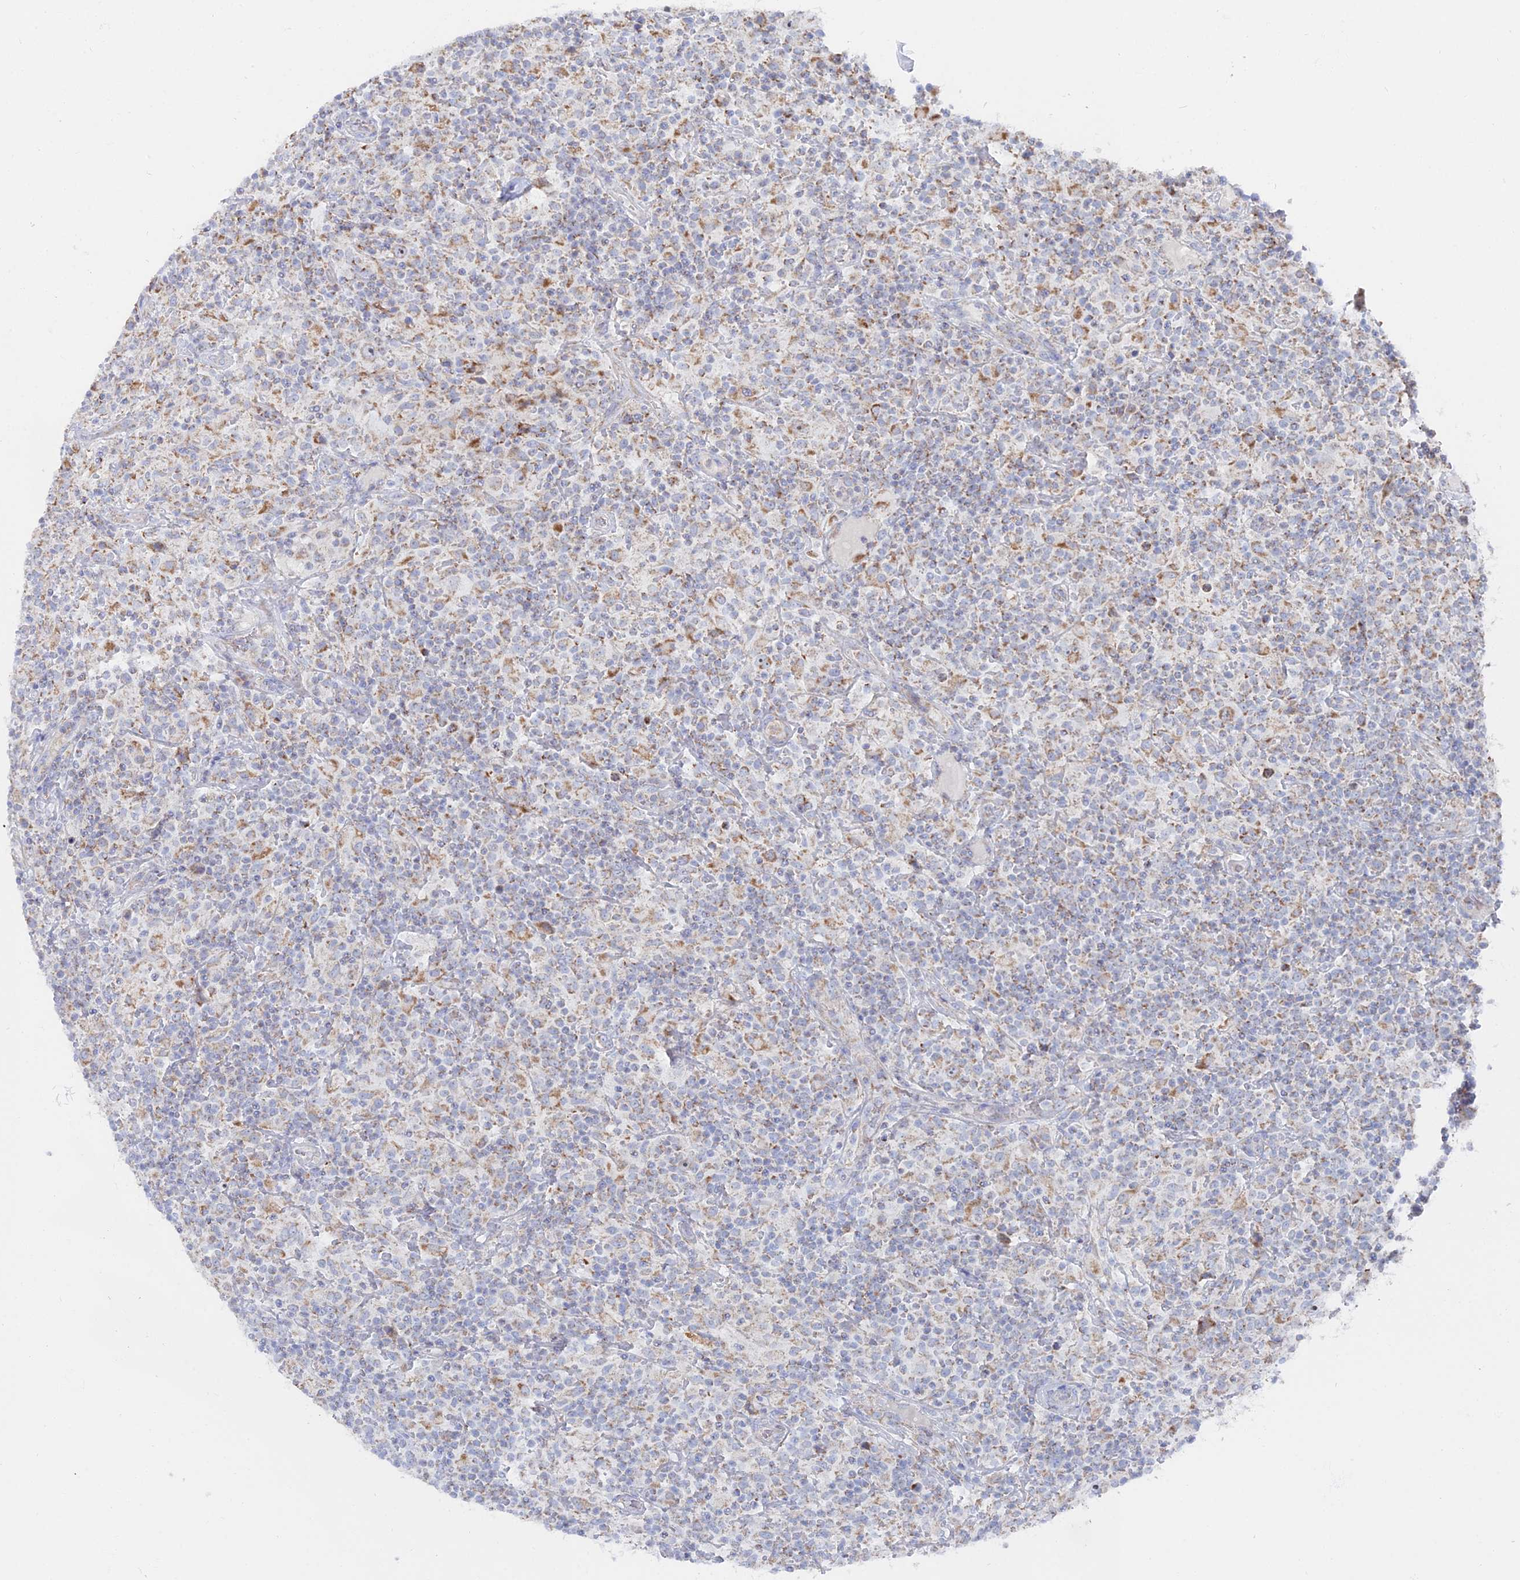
{"staining": {"intensity": "moderate", "quantity": "25%-75%", "location": "cytoplasmic/membranous"}, "tissue": "lymphoma", "cell_type": "Tumor cells", "image_type": "cancer", "snomed": [{"axis": "morphology", "description": "Hodgkin's disease, NOS"}, {"axis": "topography", "description": "Lymph node"}], "caption": "Lymphoma was stained to show a protein in brown. There is medium levels of moderate cytoplasmic/membranous staining in about 25%-75% of tumor cells.", "gene": "MPC1", "patient": {"sex": "male", "age": 70}}